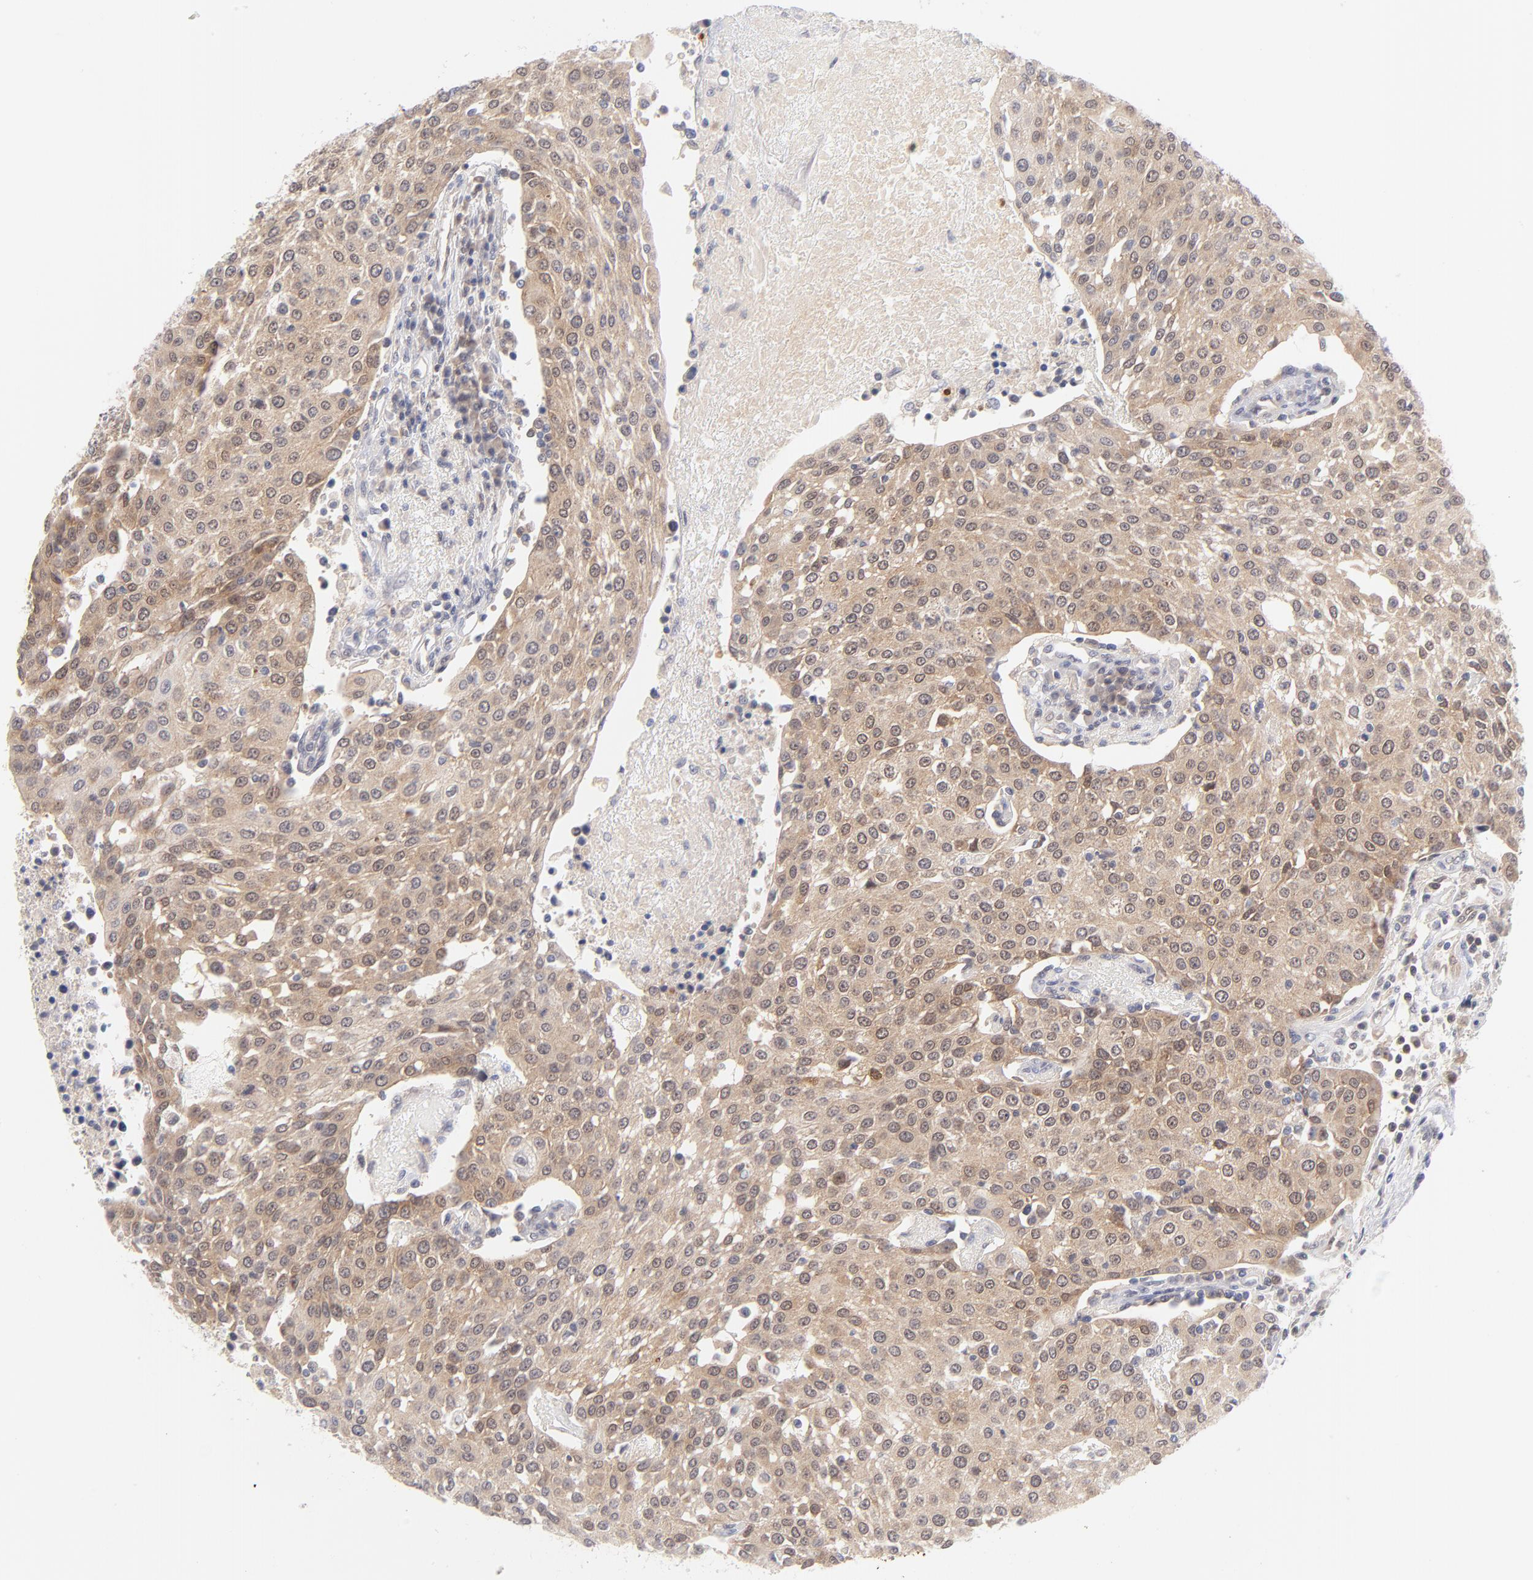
{"staining": {"intensity": "weak", "quantity": ">75%", "location": "cytoplasmic/membranous"}, "tissue": "urothelial cancer", "cell_type": "Tumor cells", "image_type": "cancer", "snomed": [{"axis": "morphology", "description": "Urothelial carcinoma, High grade"}, {"axis": "topography", "description": "Urinary bladder"}], "caption": "This is a photomicrograph of immunohistochemistry staining of urothelial carcinoma (high-grade), which shows weak expression in the cytoplasmic/membranous of tumor cells.", "gene": "CASP6", "patient": {"sex": "female", "age": 85}}